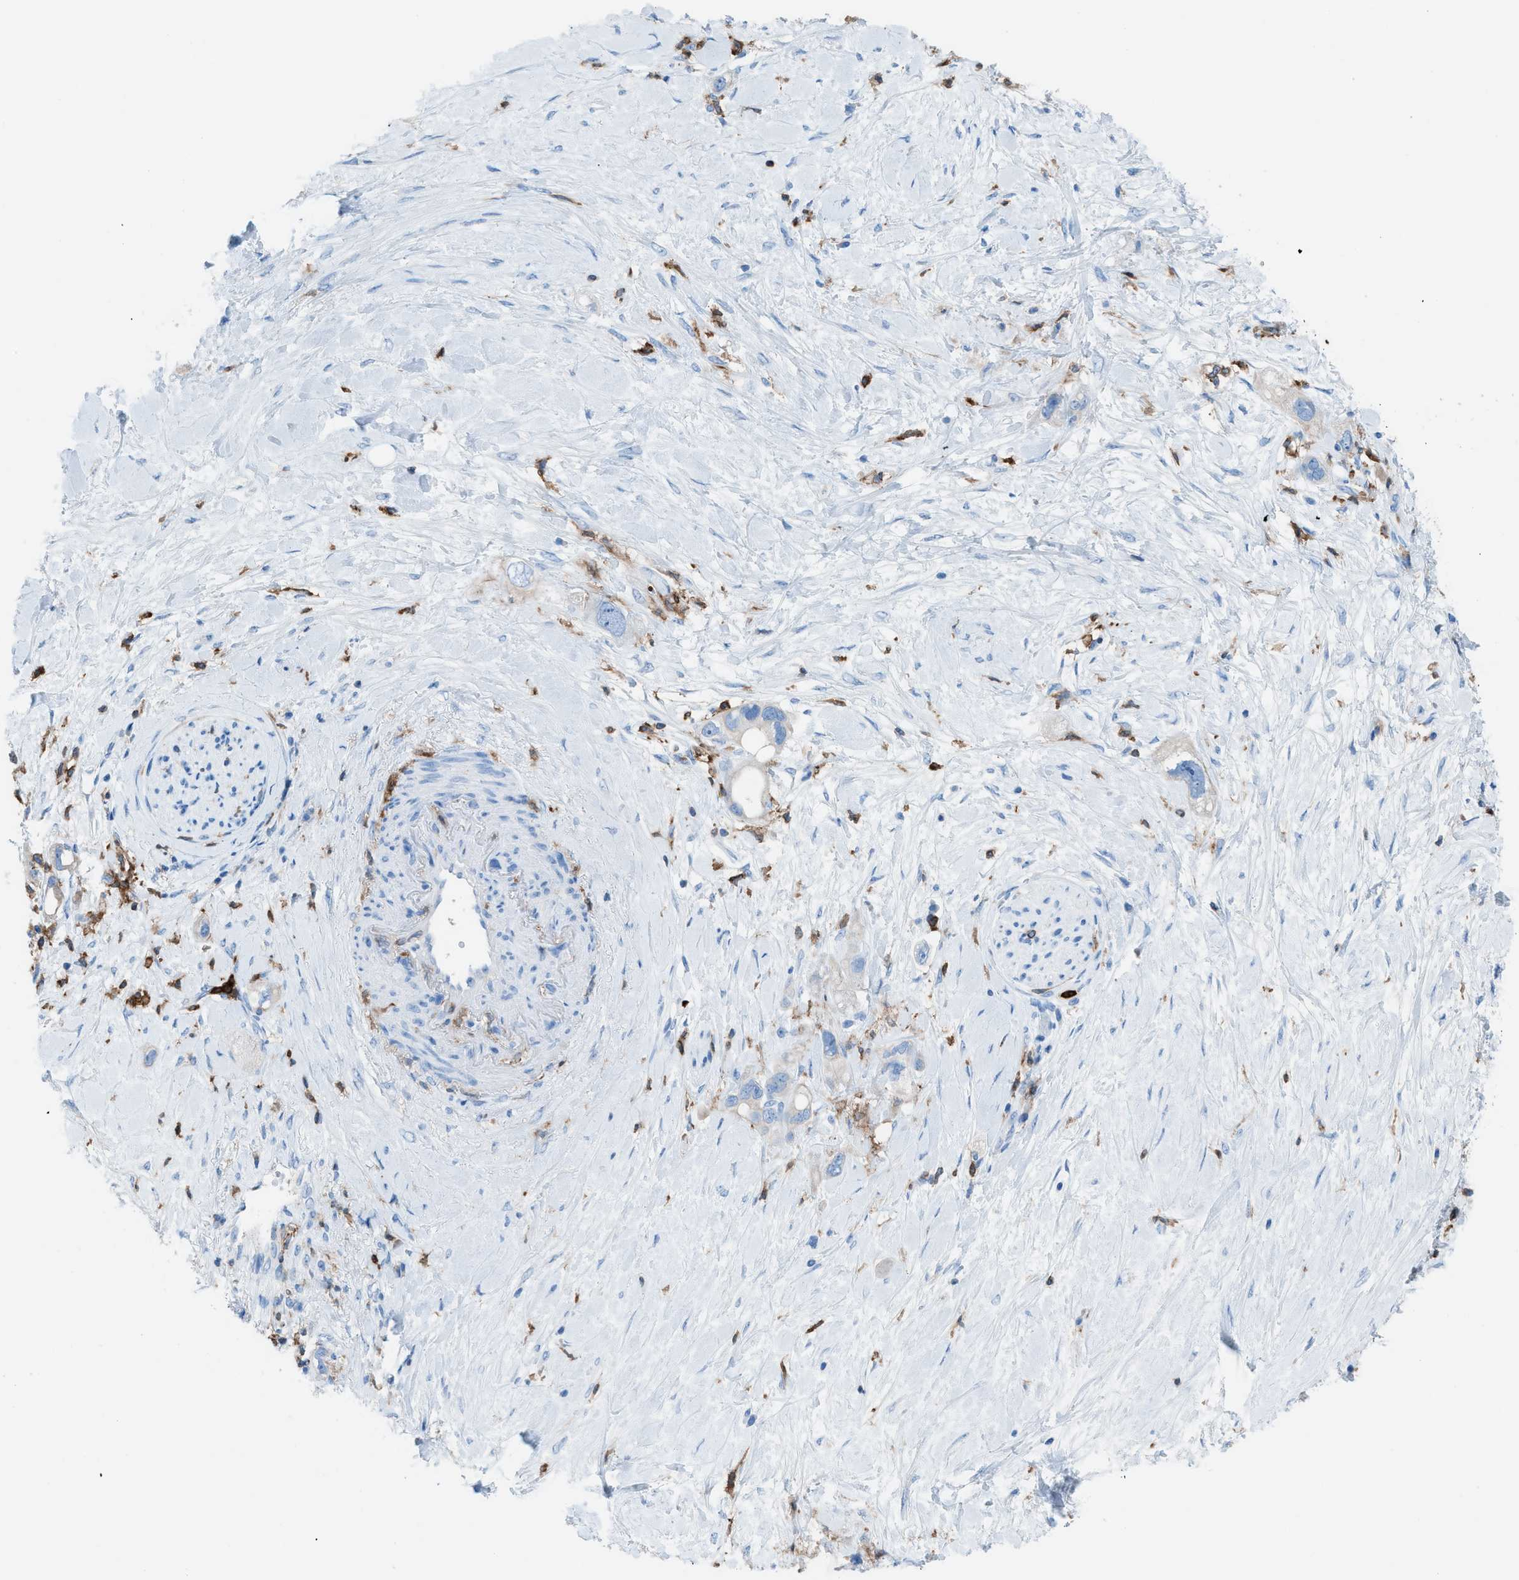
{"staining": {"intensity": "negative", "quantity": "none", "location": "none"}, "tissue": "pancreatic cancer", "cell_type": "Tumor cells", "image_type": "cancer", "snomed": [{"axis": "morphology", "description": "Adenocarcinoma, NOS"}, {"axis": "topography", "description": "Pancreas"}], "caption": "Immunohistochemistry image of neoplastic tissue: adenocarcinoma (pancreatic) stained with DAB (3,3'-diaminobenzidine) demonstrates no significant protein expression in tumor cells. (Stains: DAB immunohistochemistry (IHC) with hematoxylin counter stain, Microscopy: brightfield microscopy at high magnification).", "gene": "ITGB2", "patient": {"sex": "female", "age": 56}}